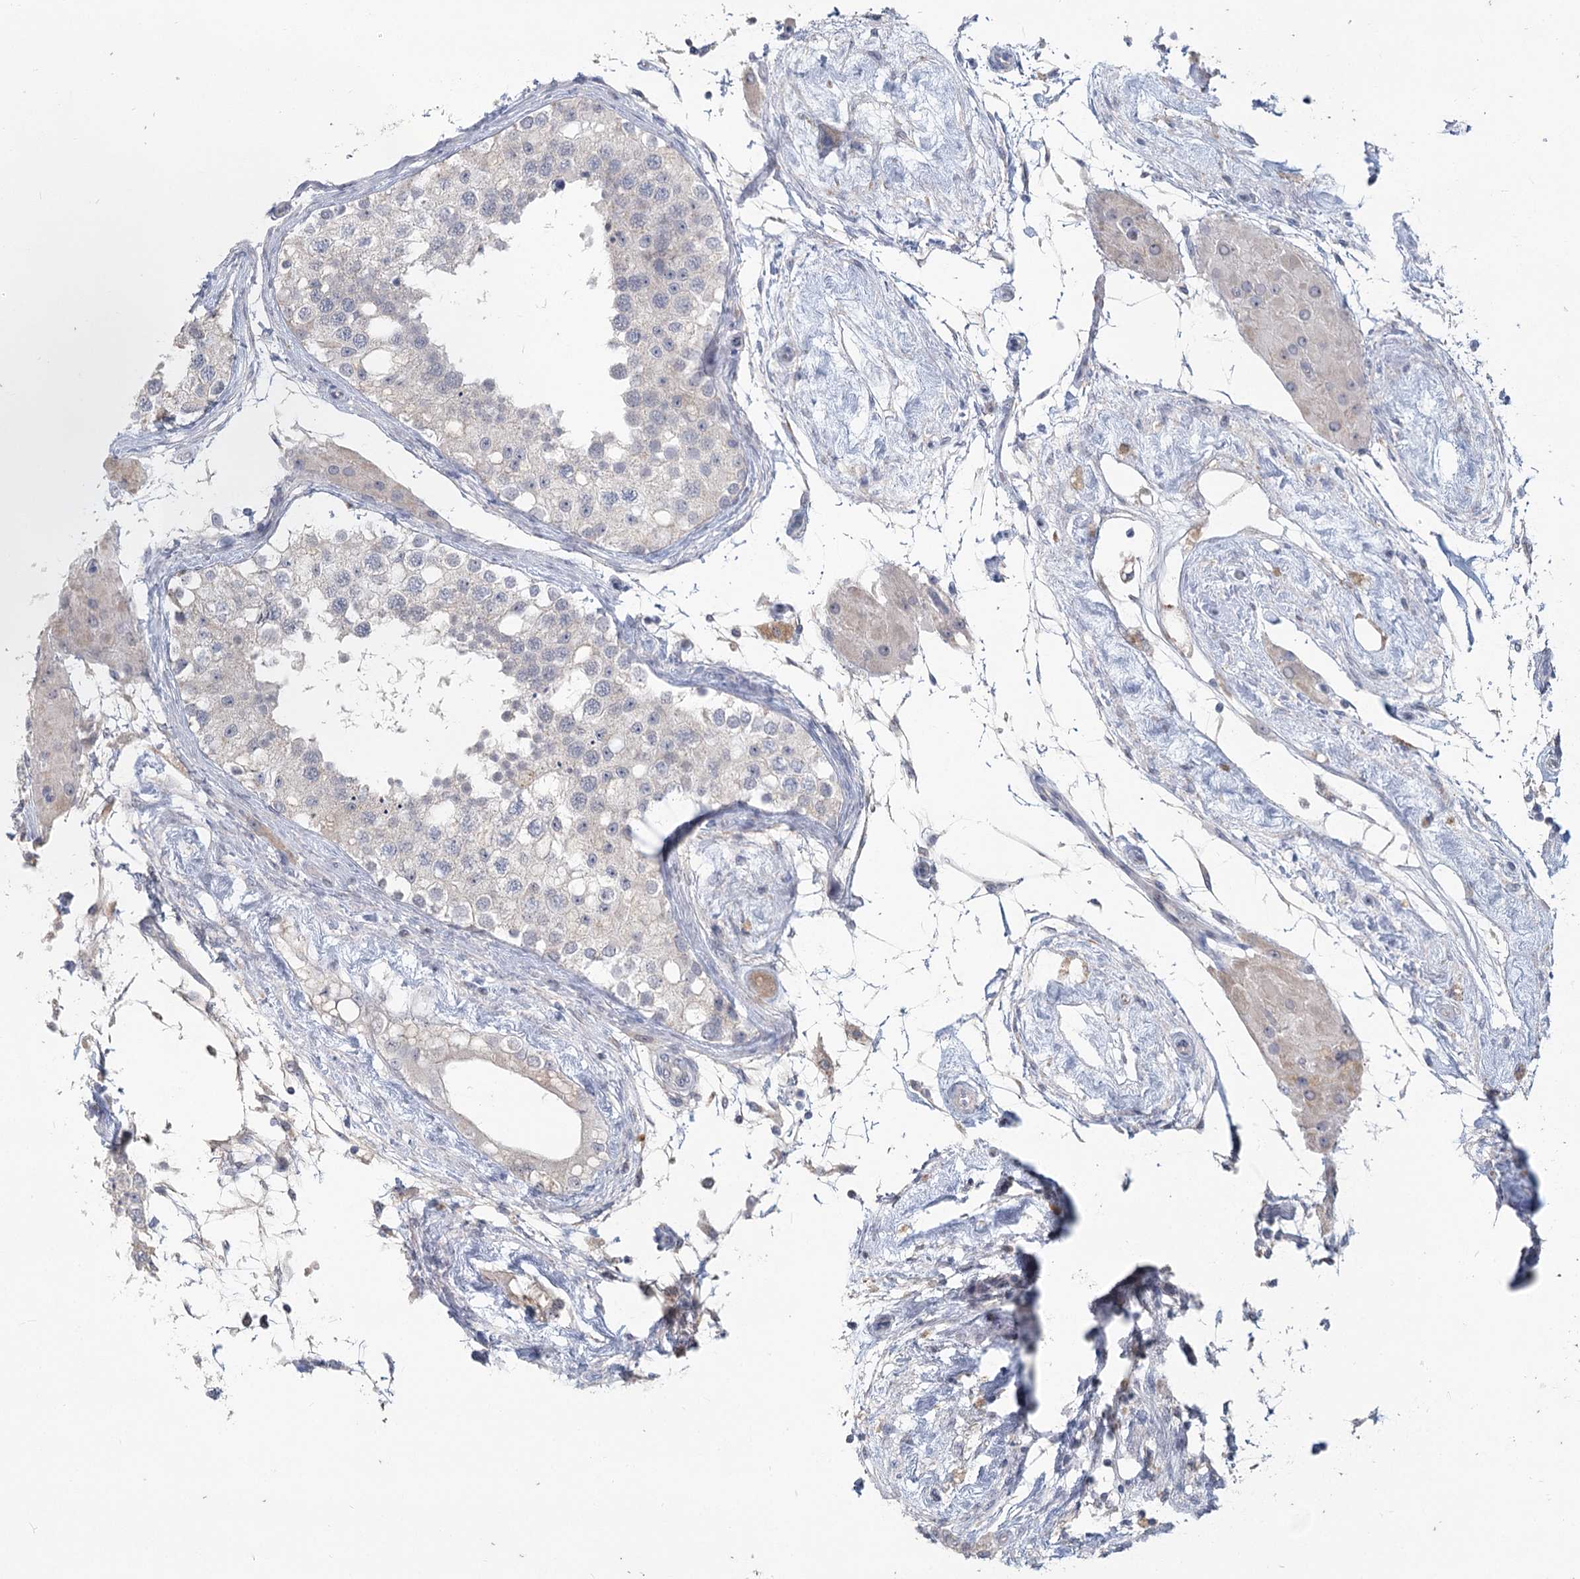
{"staining": {"intensity": "negative", "quantity": "none", "location": "none"}, "tissue": "testis", "cell_type": "Cells in seminiferous ducts", "image_type": "normal", "snomed": [{"axis": "morphology", "description": "Normal tissue, NOS"}, {"axis": "topography", "description": "Testis"}], "caption": "This is a micrograph of immunohistochemistry staining of unremarkable testis, which shows no positivity in cells in seminiferous ducts. Brightfield microscopy of IHC stained with DAB (3,3'-diaminobenzidine) (brown) and hematoxylin (blue), captured at high magnification.", "gene": "SLC9A3", "patient": {"sex": "male", "age": 68}}